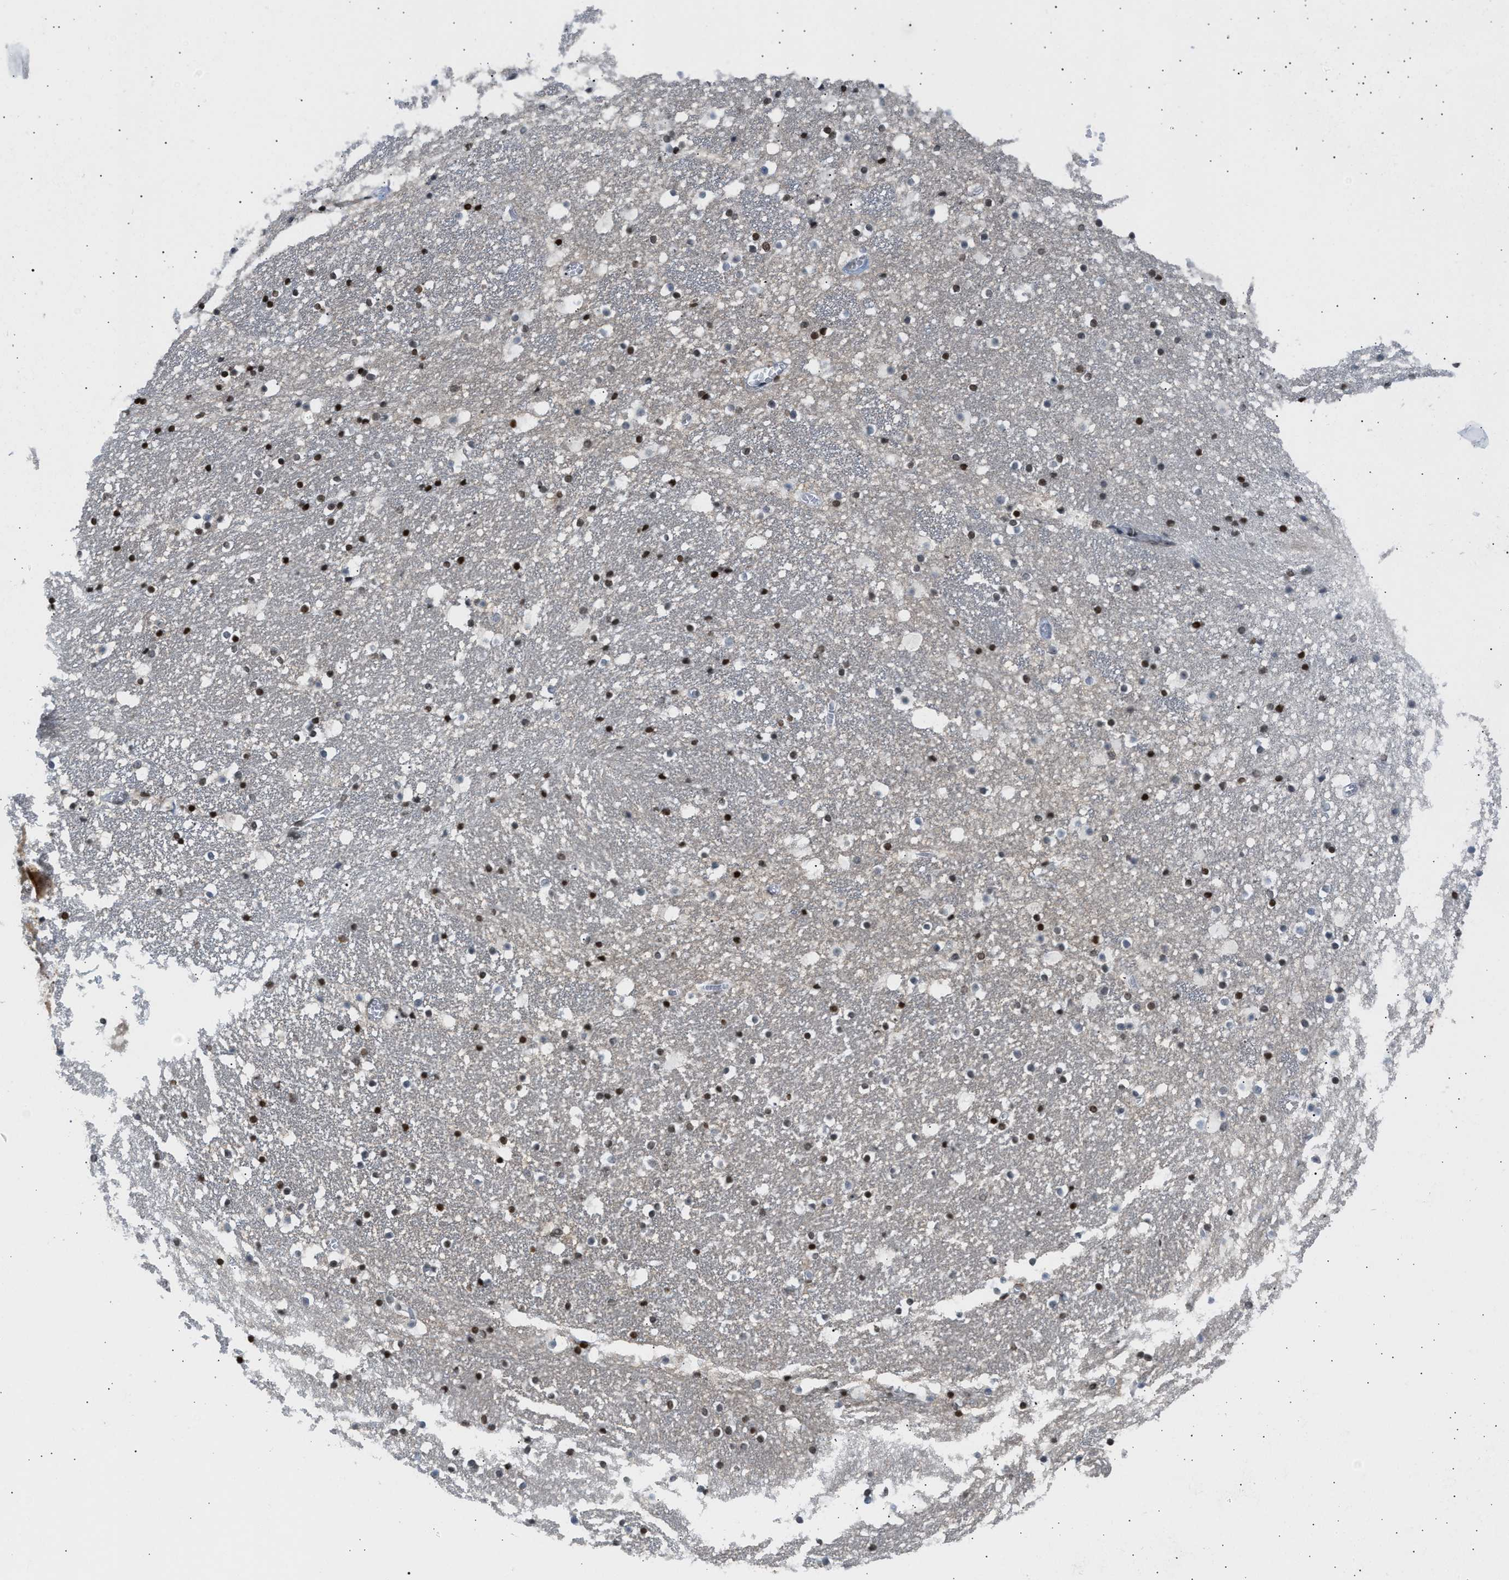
{"staining": {"intensity": "strong", "quantity": "25%-75%", "location": "nuclear"}, "tissue": "caudate", "cell_type": "Glial cells", "image_type": "normal", "snomed": [{"axis": "morphology", "description": "Normal tissue, NOS"}, {"axis": "topography", "description": "Lateral ventricle wall"}], "caption": "An immunohistochemistry (IHC) histopathology image of unremarkable tissue is shown. Protein staining in brown labels strong nuclear positivity in caudate within glial cells.", "gene": "NPS", "patient": {"sex": "male", "age": 45}}